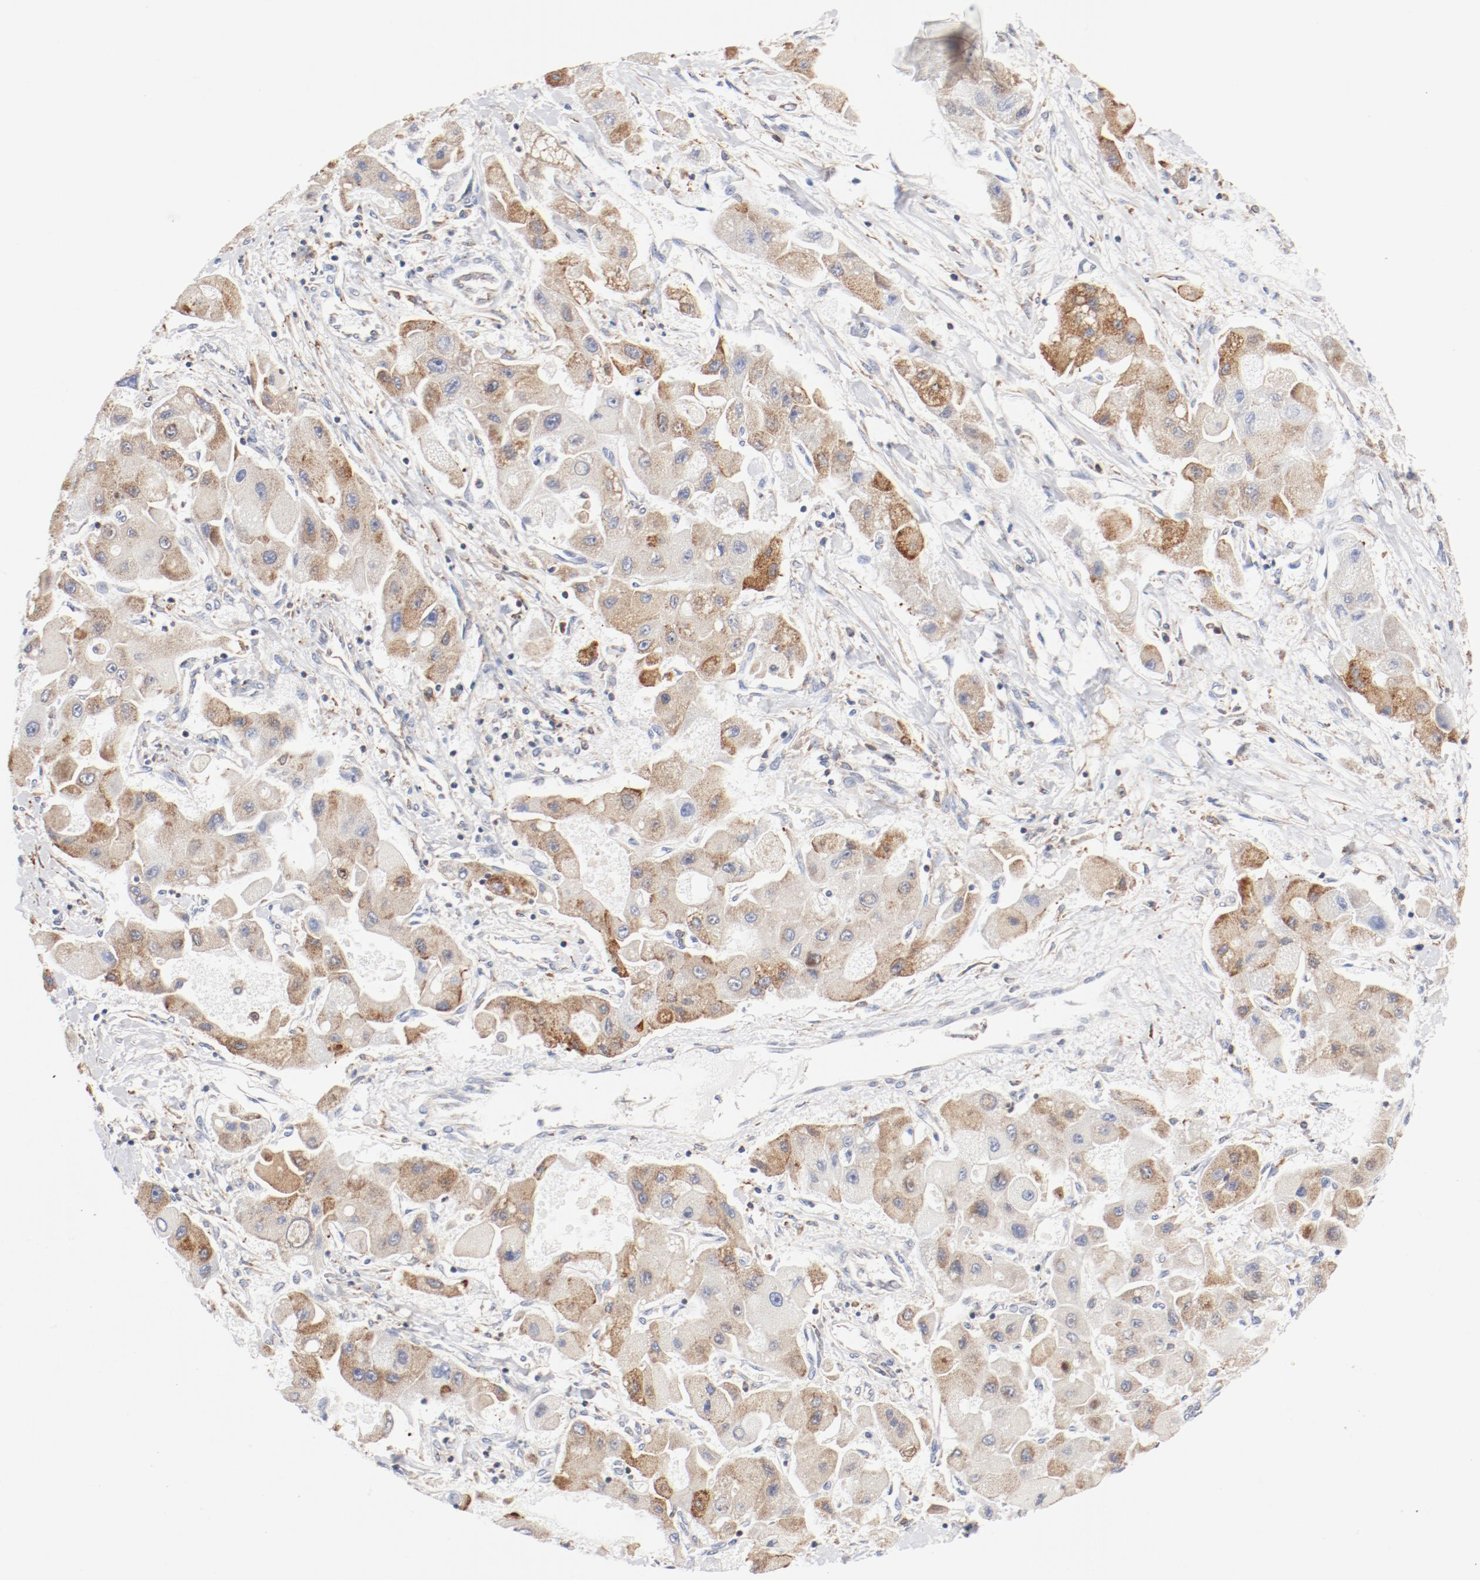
{"staining": {"intensity": "moderate", "quantity": ">75%", "location": "cytoplasmic/membranous"}, "tissue": "liver cancer", "cell_type": "Tumor cells", "image_type": "cancer", "snomed": [{"axis": "morphology", "description": "Carcinoma, Hepatocellular, NOS"}, {"axis": "topography", "description": "Liver"}], "caption": "Liver hepatocellular carcinoma was stained to show a protein in brown. There is medium levels of moderate cytoplasmic/membranous staining in about >75% of tumor cells. The staining was performed using DAB (3,3'-diaminobenzidine), with brown indicating positive protein expression. Nuclei are stained blue with hematoxylin.", "gene": "PDPK1", "patient": {"sex": "male", "age": 24}}